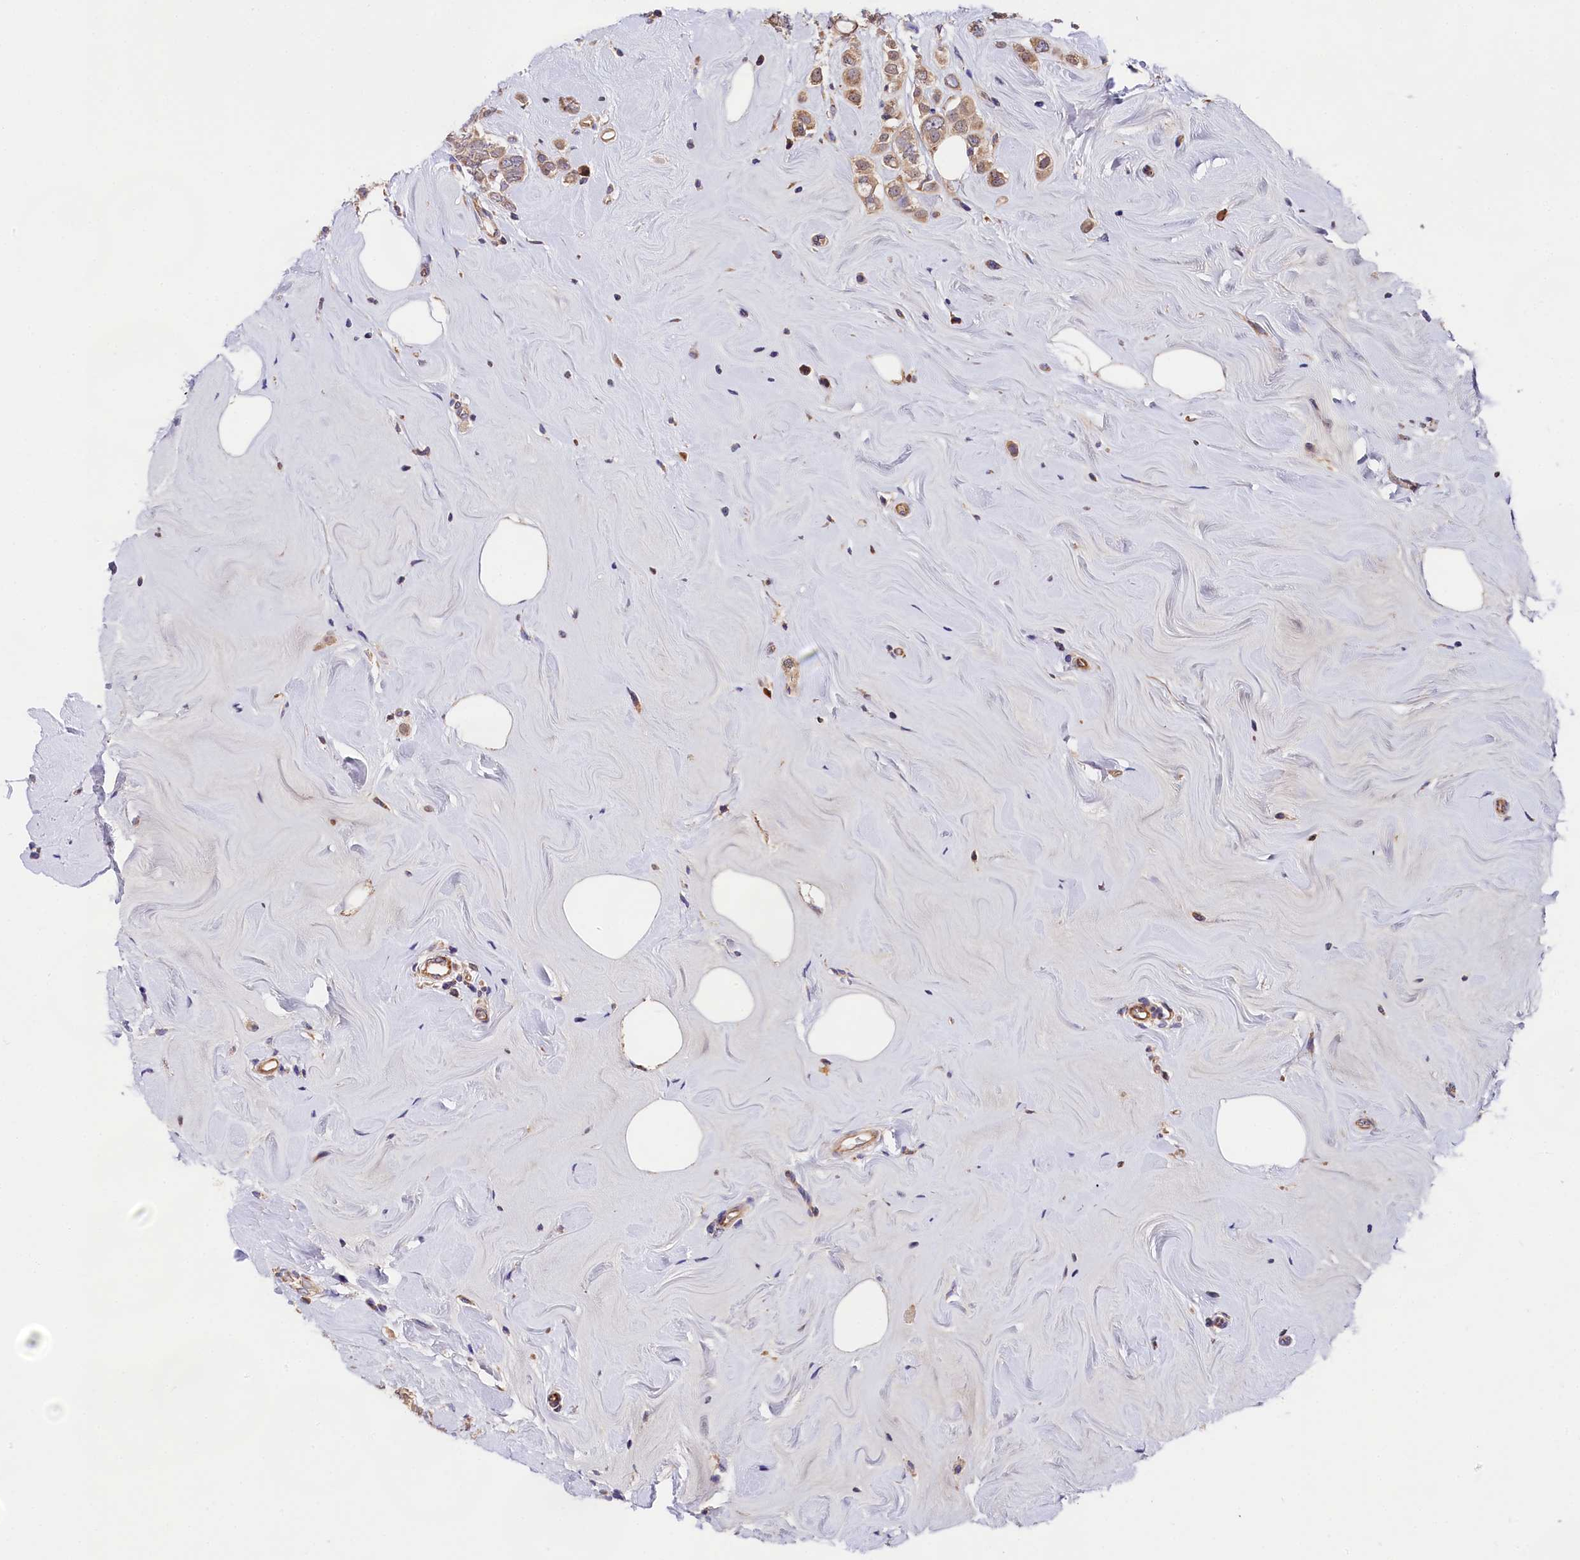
{"staining": {"intensity": "weak", "quantity": ">75%", "location": "cytoplasmic/membranous"}, "tissue": "breast cancer", "cell_type": "Tumor cells", "image_type": "cancer", "snomed": [{"axis": "morphology", "description": "Lobular carcinoma"}, {"axis": "topography", "description": "Breast"}], "caption": "The micrograph shows staining of breast cancer, revealing weak cytoplasmic/membranous protein expression (brown color) within tumor cells.", "gene": "SPG11", "patient": {"sex": "female", "age": 47}}